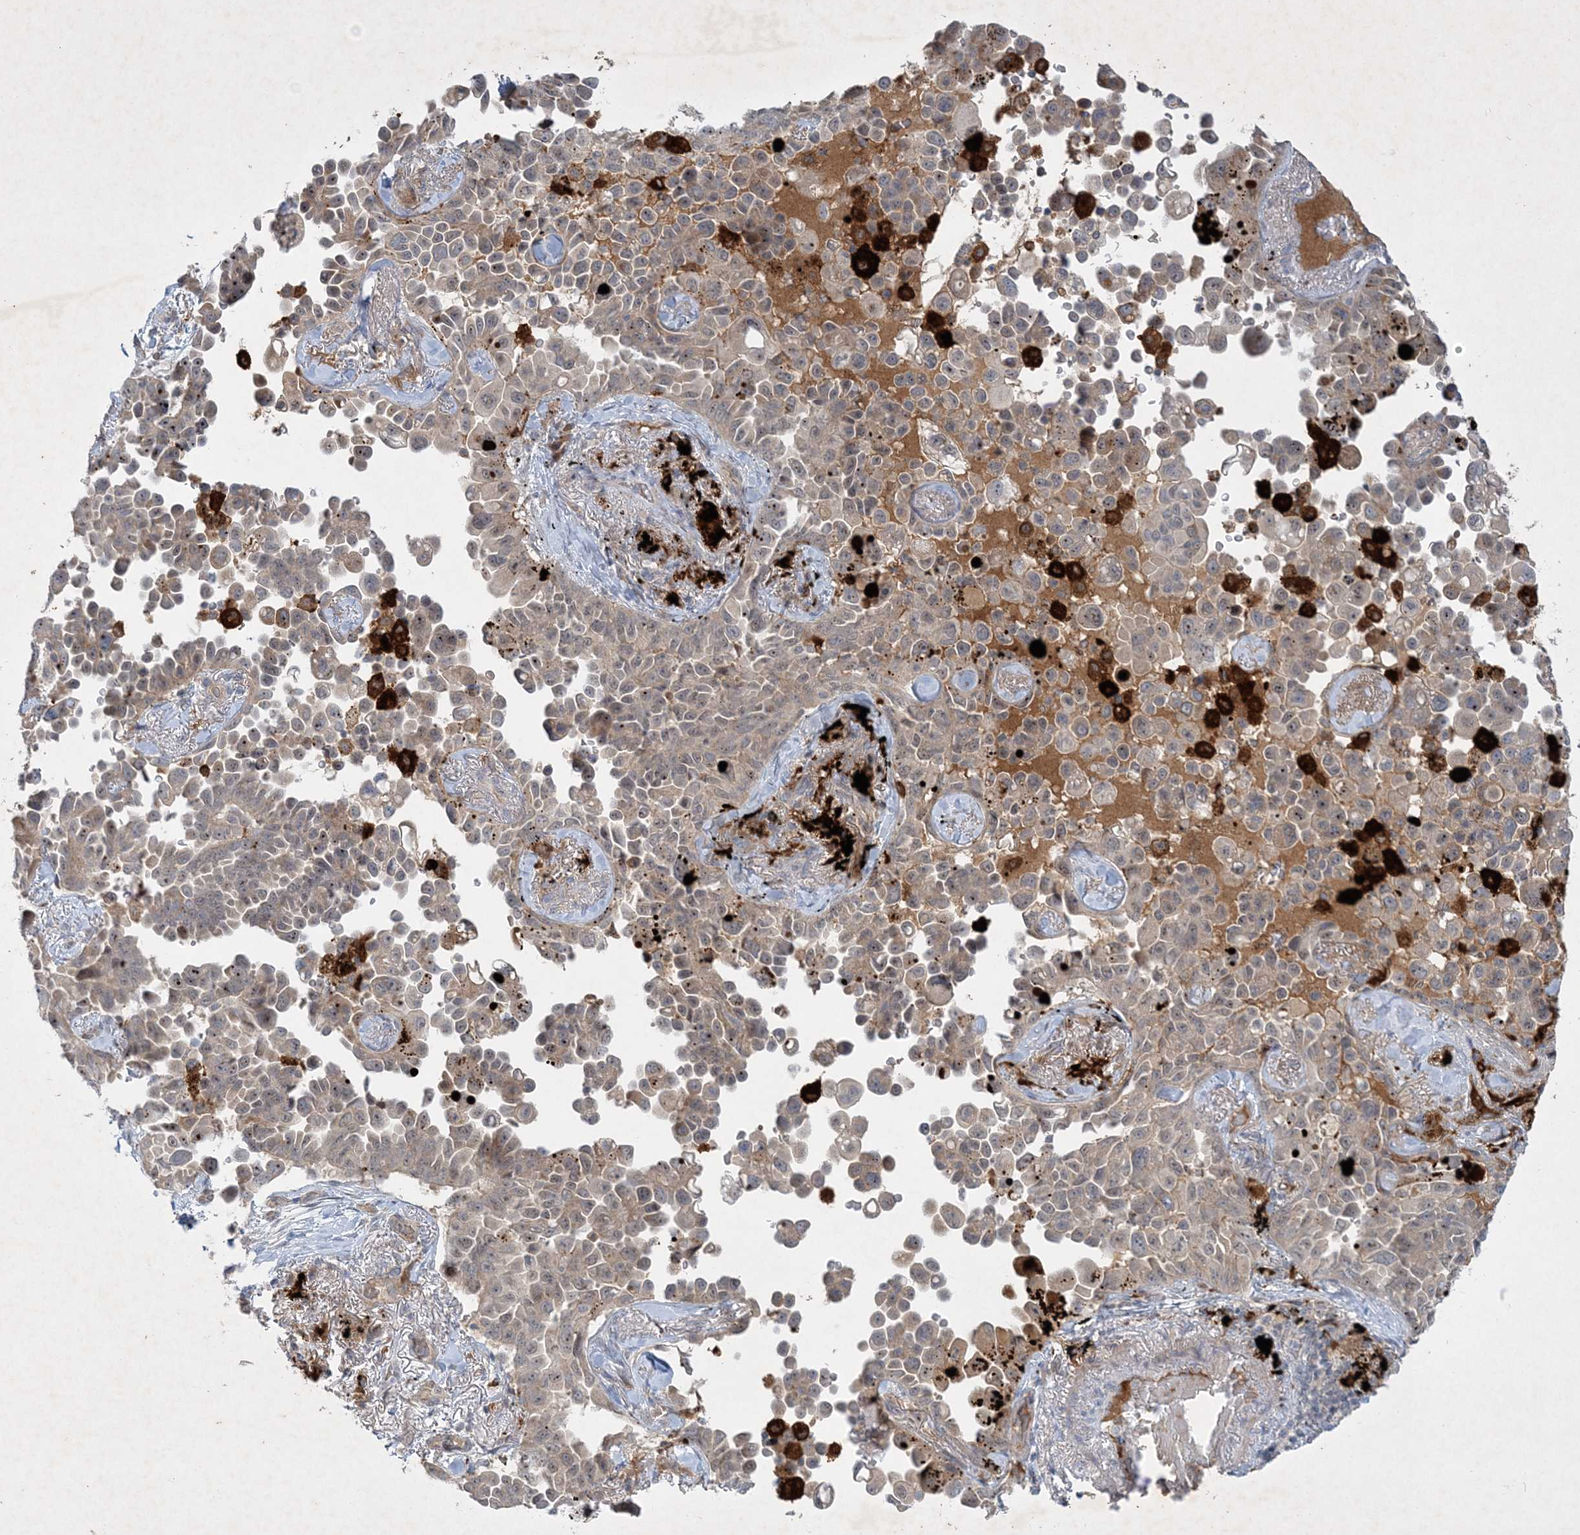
{"staining": {"intensity": "moderate", "quantity": "25%-75%", "location": "cytoplasmic/membranous"}, "tissue": "lung cancer", "cell_type": "Tumor cells", "image_type": "cancer", "snomed": [{"axis": "morphology", "description": "Adenocarcinoma, NOS"}, {"axis": "topography", "description": "Lung"}], "caption": "Protein expression analysis of human lung cancer reveals moderate cytoplasmic/membranous staining in approximately 25%-75% of tumor cells. (Stains: DAB (3,3'-diaminobenzidine) in brown, nuclei in blue, Microscopy: brightfield microscopy at high magnification).", "gene": "THG1L", "patient": {"sex": "female", "age": 67}}